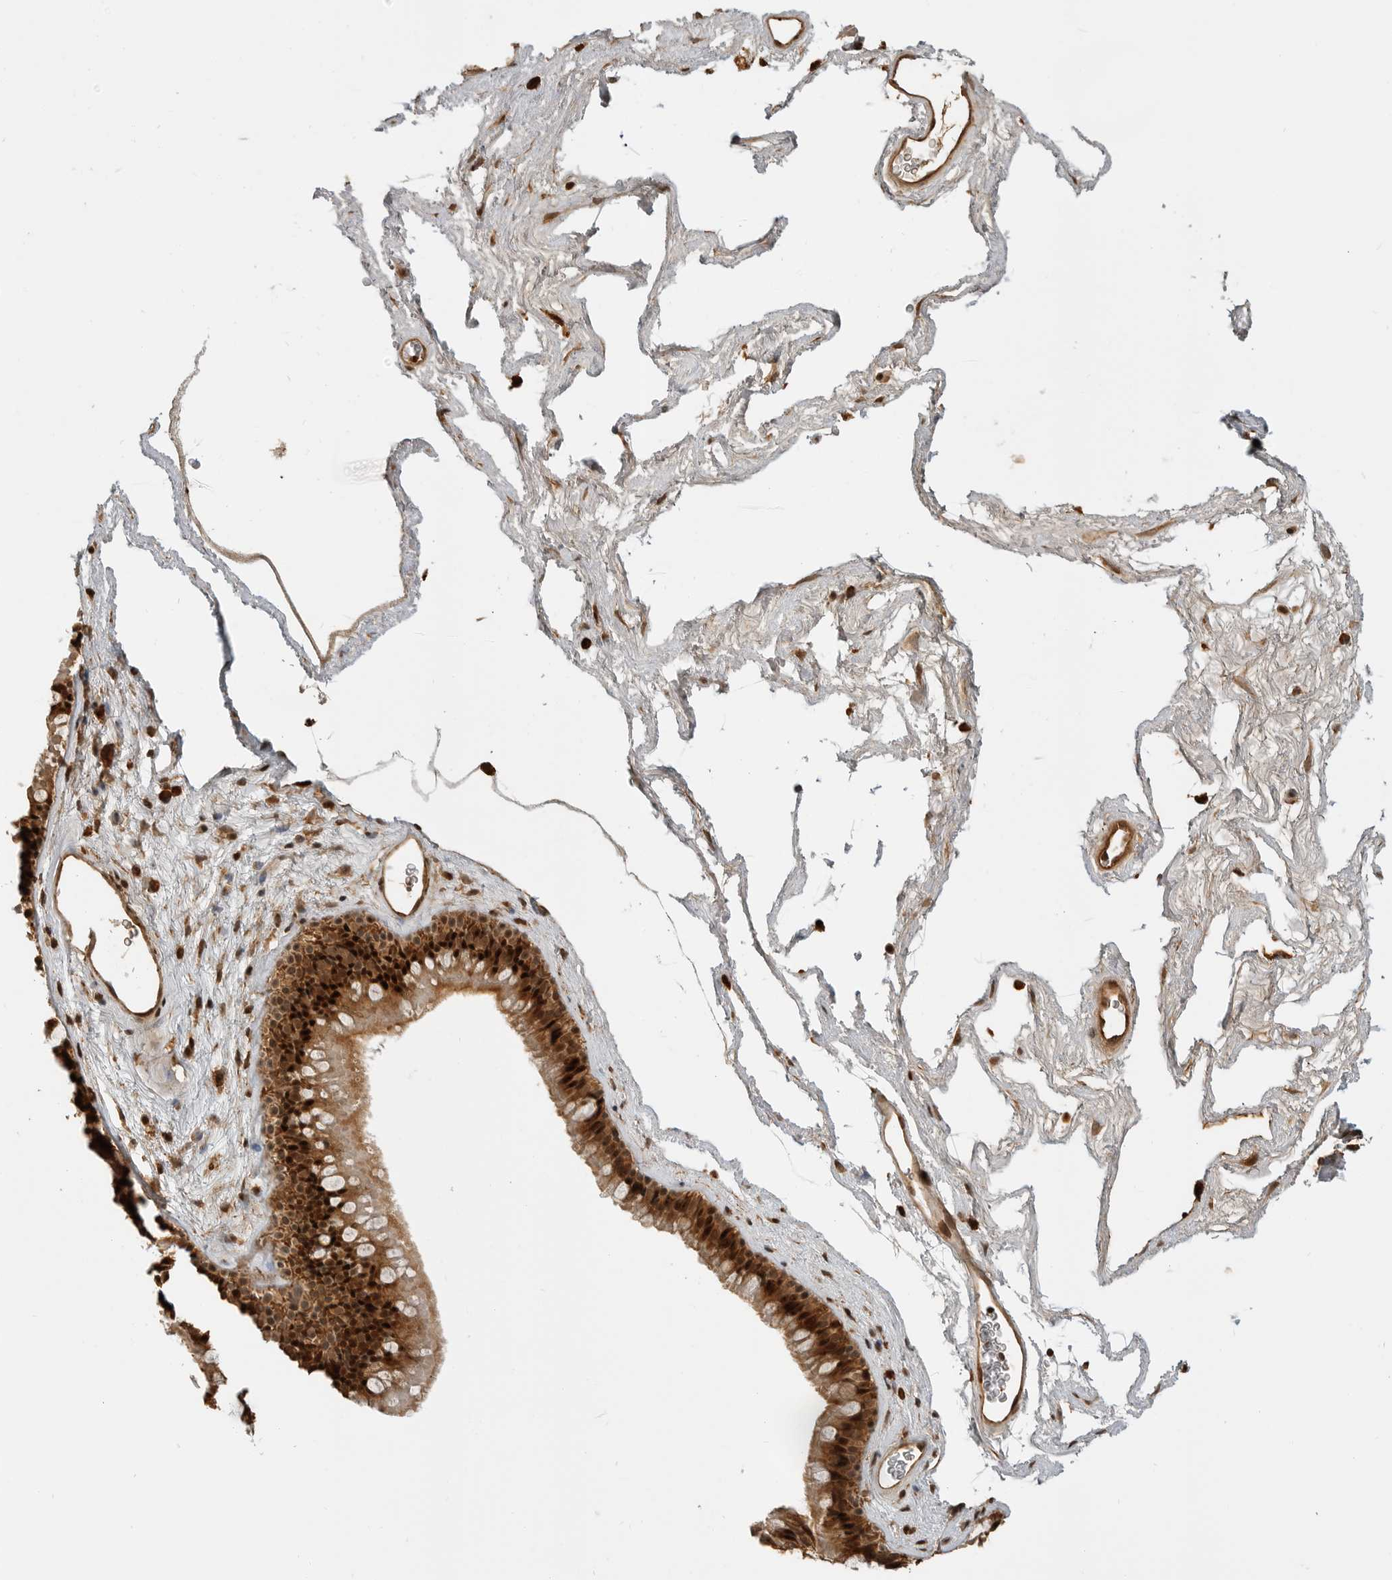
{"staining": {"intensity": "strong", "quantity": ">75%", "location": "cytoplasmic/membranous,nuclear"}, "tissue": "nasopharynx", "cell_type": "Respiratory epithelial cells", "image_type": "normal", "snomed": [{"axis": "morphology", "description": "Normal tissue, NOS"}, {"axis": "morphology", "description": "Inflammation, NOS"}, {"axis": "topography", "description": "Nasopharynx"}], "caption": "Immunohistochemistry (IHC) staining of unremarkable nasopharynx, which shows high levels of strong cytoplasmic/membranous,nuclear positivity in approximately >75% of respiratory epithelial cells indicating strong cytoplasmic/membranous,nuclear protein positivity. The staining was performed using DAB (3,3'-diaminobenzidine) (brown) for protein detection and nuclei were counterstained in hematoxylin (blue).", "gene": "BMP2K", "patient": {"sex": "male", "age": 48}}